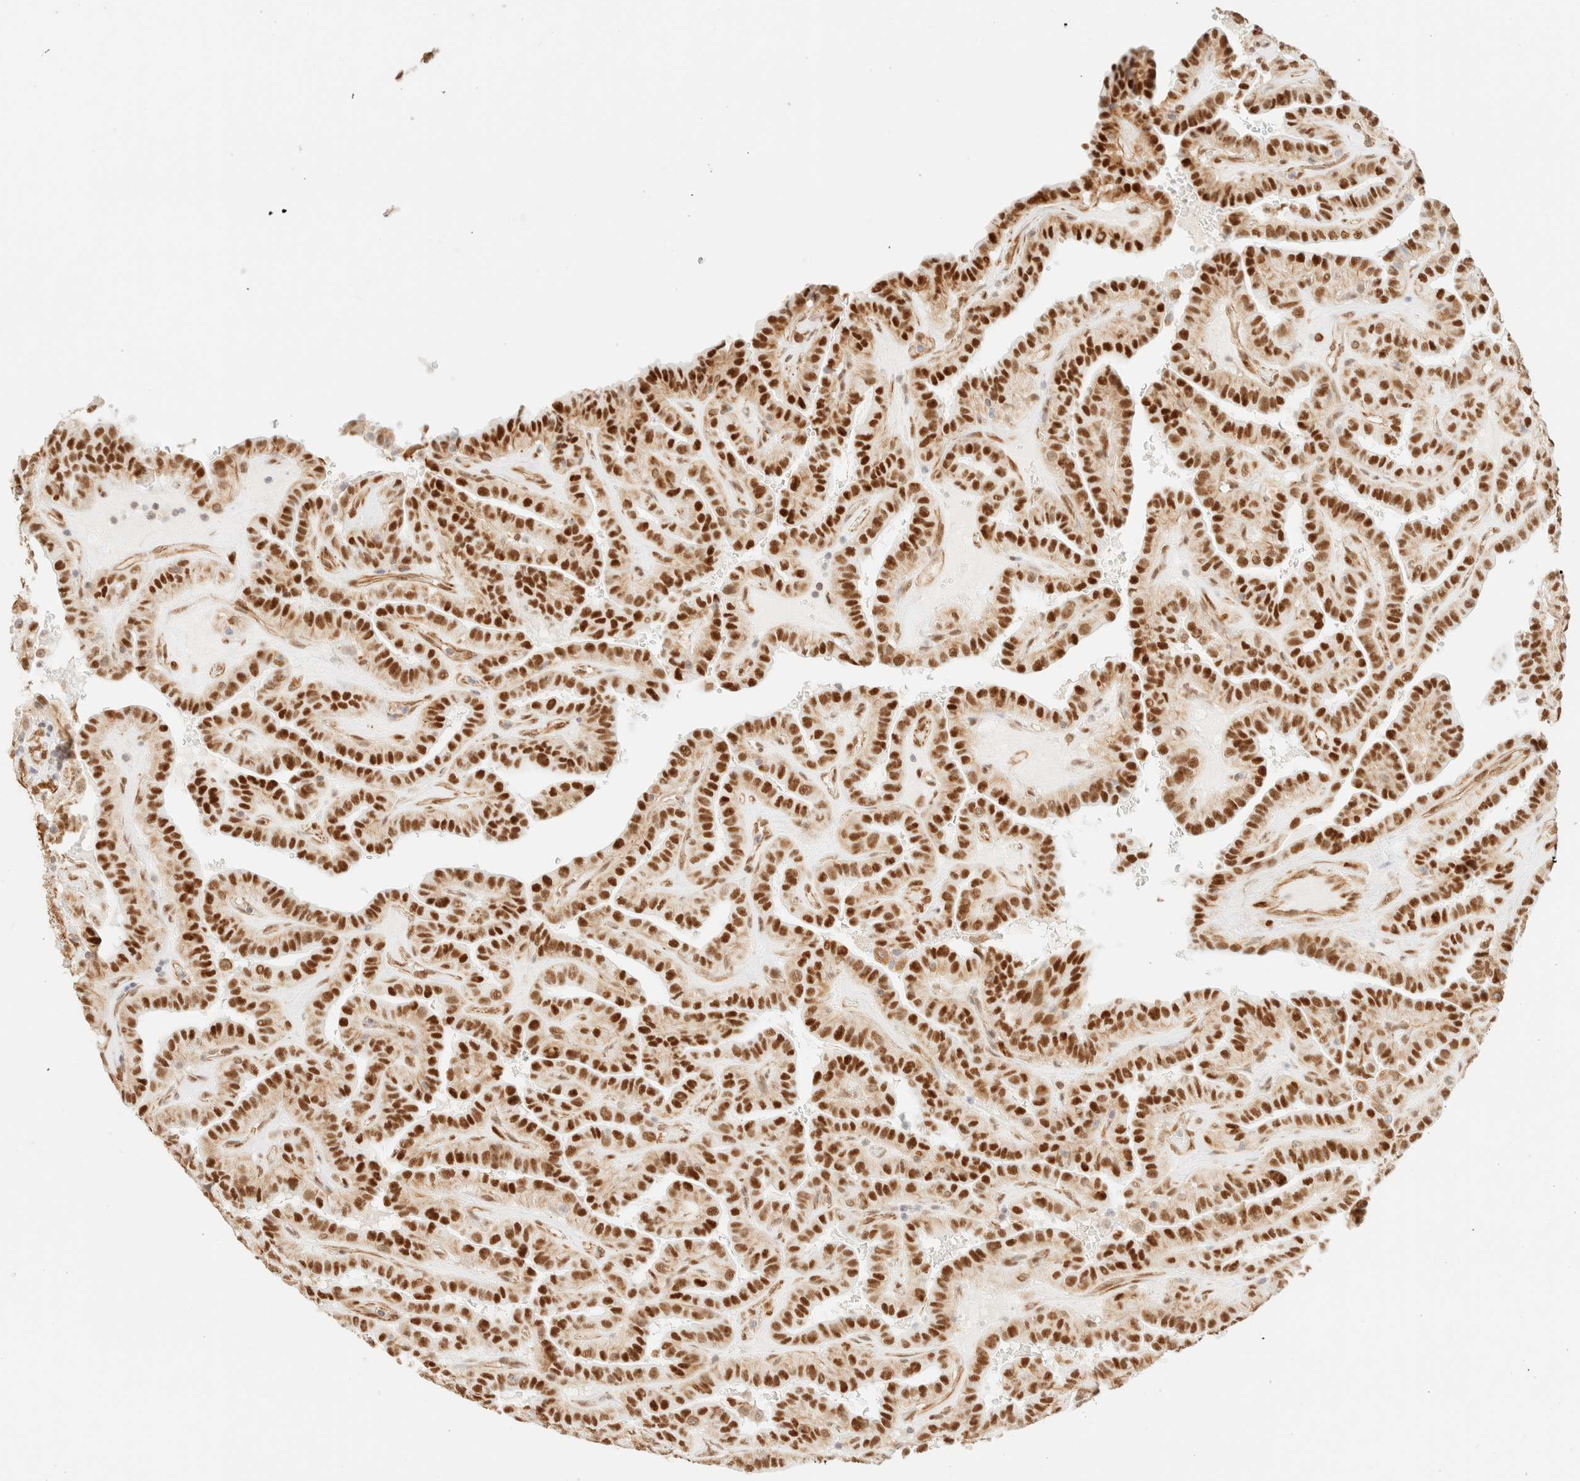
{"staining": {"intensity": "strong", "quantity": ">75%", "location": "nuclear"}, "tissue": "thyroid cancer", "cell_type": "Tumor cells", "image_type": "cancer", "snomed": [{"axis": "morphology", "description": "Papillary adenocarcinoma, NOS"}, {"axis": "topography", "description": "Thyroid gland"}], "caption": "A histopathology image showing strong nuclear positivity in about >75% of tumor cells in thyroid cancer, as visualized by brown immunohistochemical staining.", "gene": "ZSCAN18", "patient": {"sex": "male", "age": 77}}